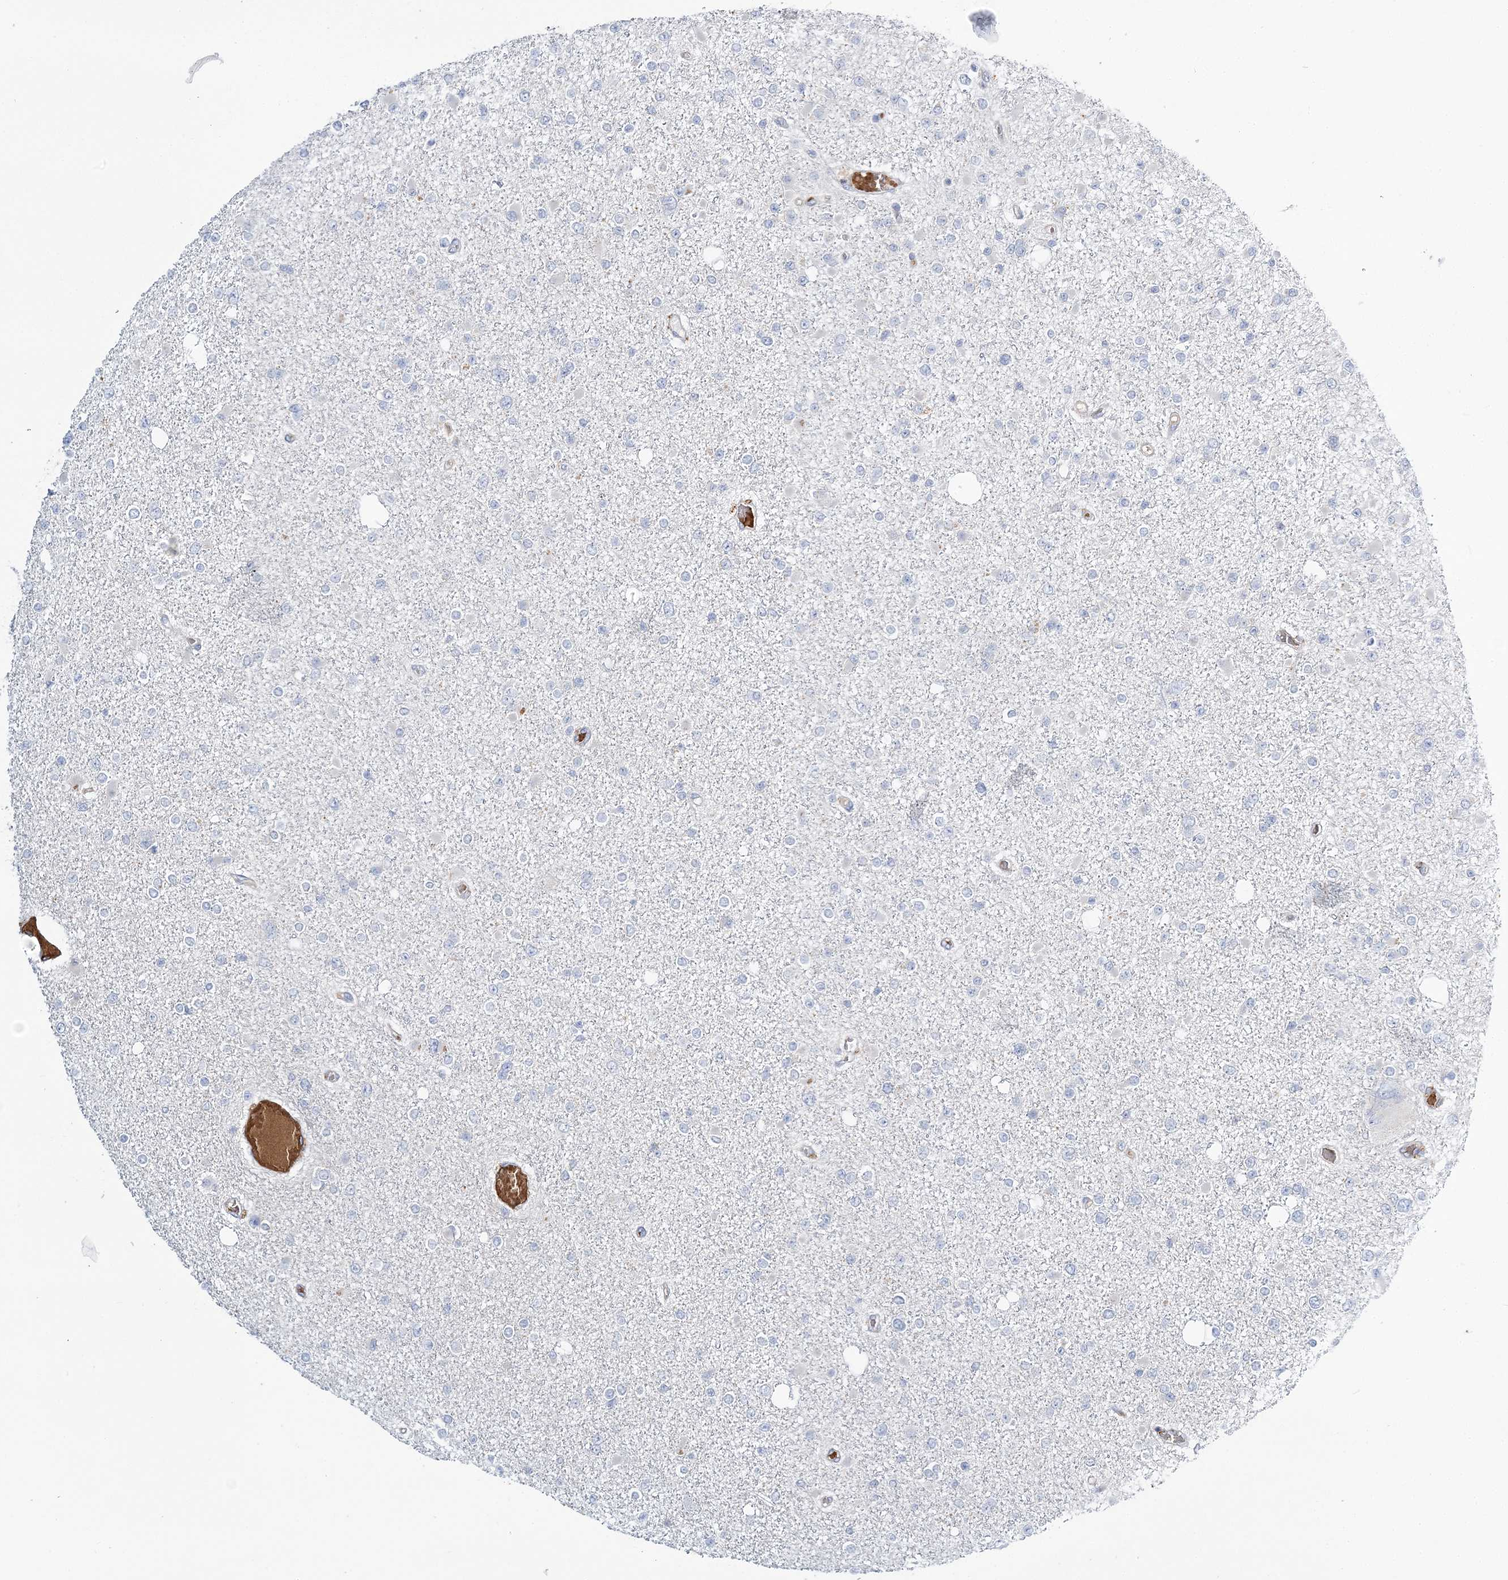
{"staining": {"intensity": "negative", "quantity": "none", "location": "none"}, "tissue": "glioma", "cell_type": "Tumor cells", "image_type": "cancer", "snomed": [{"axis": "morphology", "description": "Glioma, malignant, Low grade"}, {"axis": "topography", "description": "Brain"}], "caption": "Tumor cells show no significant staining in glioma. Nuclei are stained in blue.", "gene": "ATP11B", "patient": {"sex": "female", "age": 22}}